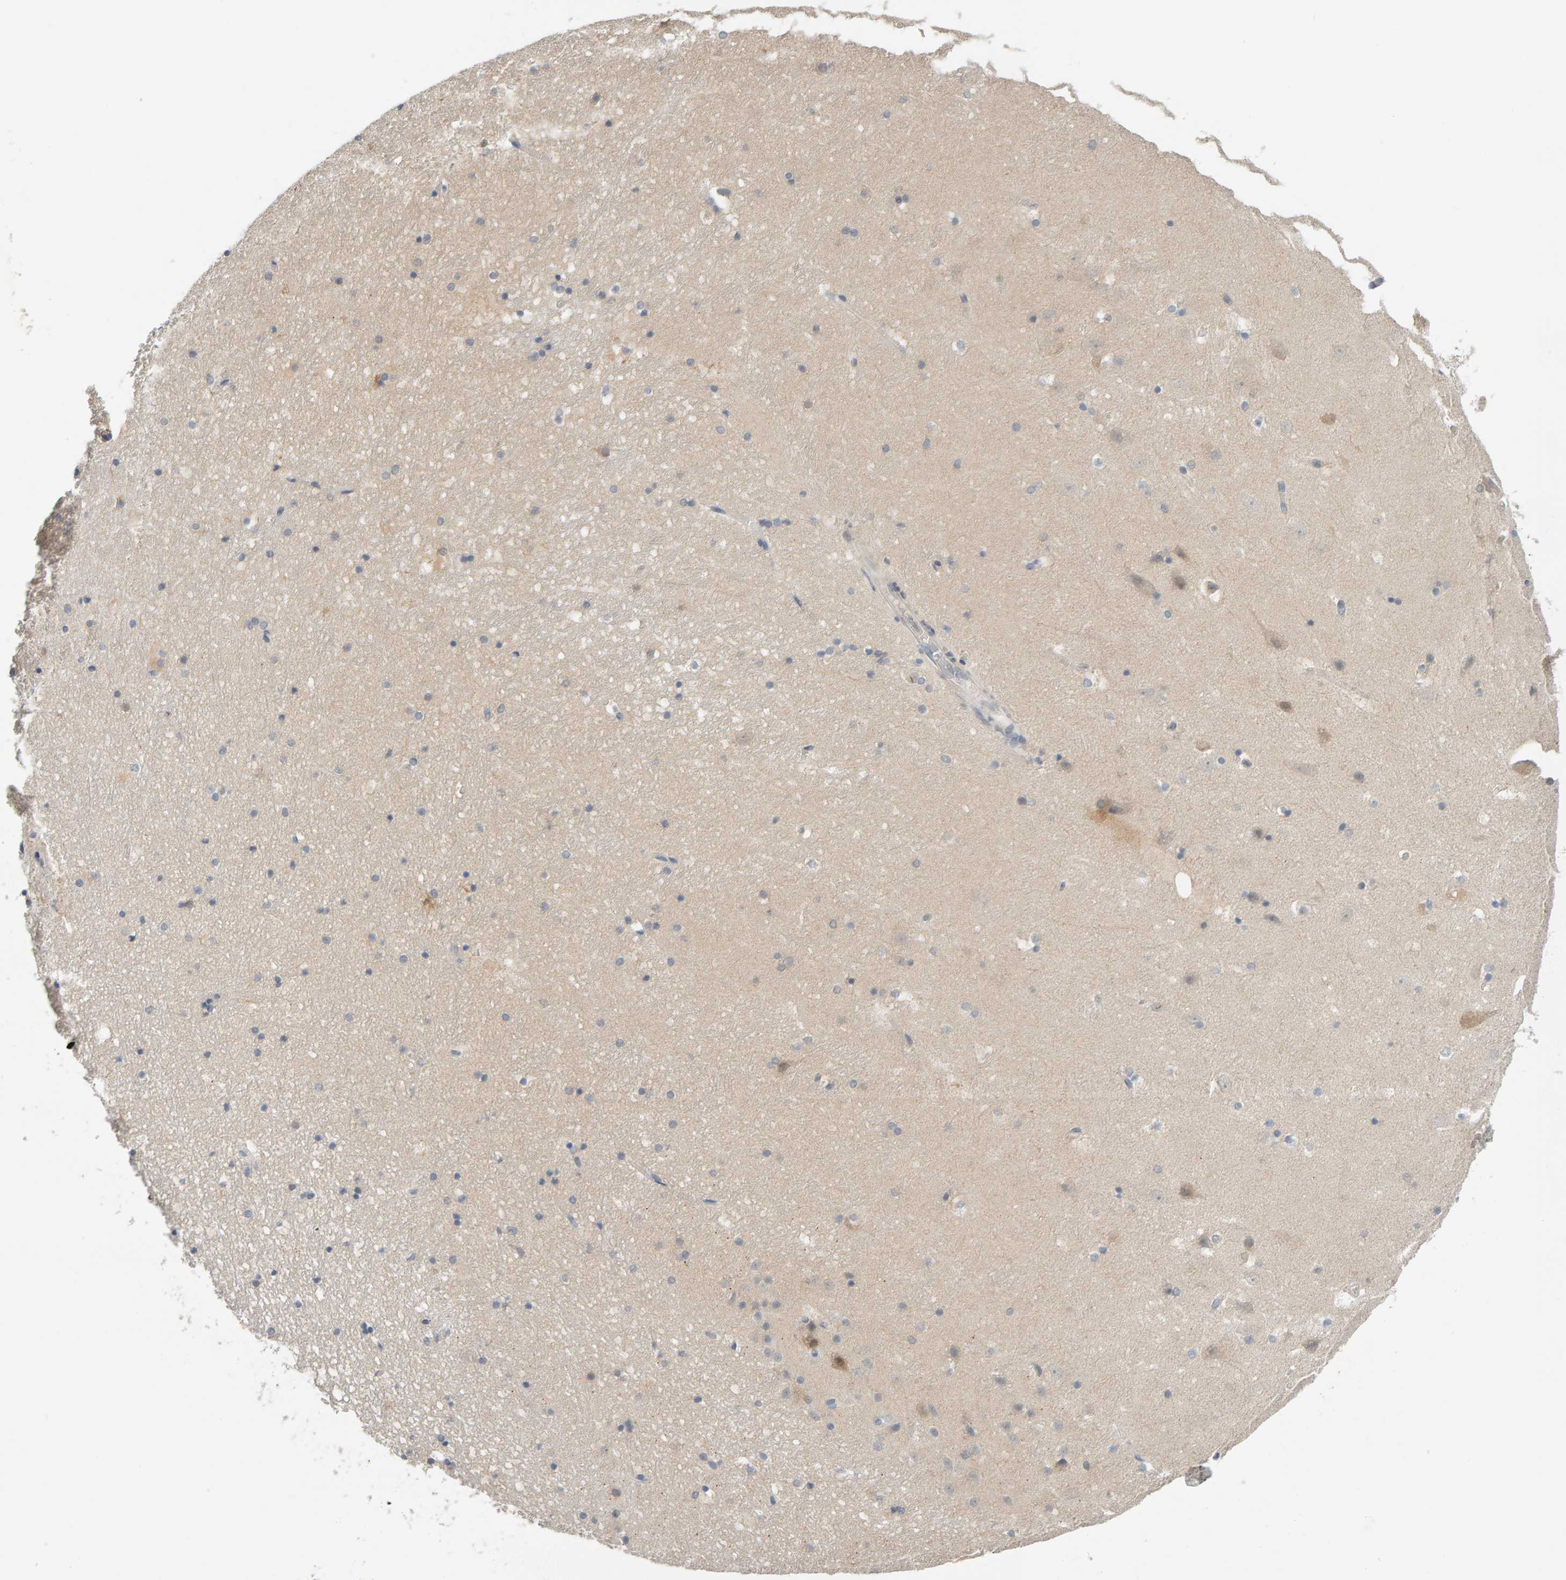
{"staining": {"intensity": "negative", "quantity": "none", "location": "none"}, "tissue": "hippocampus", "cell_type": "Glial cells", "image_type": "normal", "snomed": [{"axis": "morphology", "description": "Normal tissue, NOS"}, {"axis": "topography", "description": "Hippocampus"}], "caption": "Hippocampus stained for a protein using immunohistochemistry demonstrates no positivity glial cells.", "gene": "GFUS", "patient": {"sex": "male", "age": 45}}